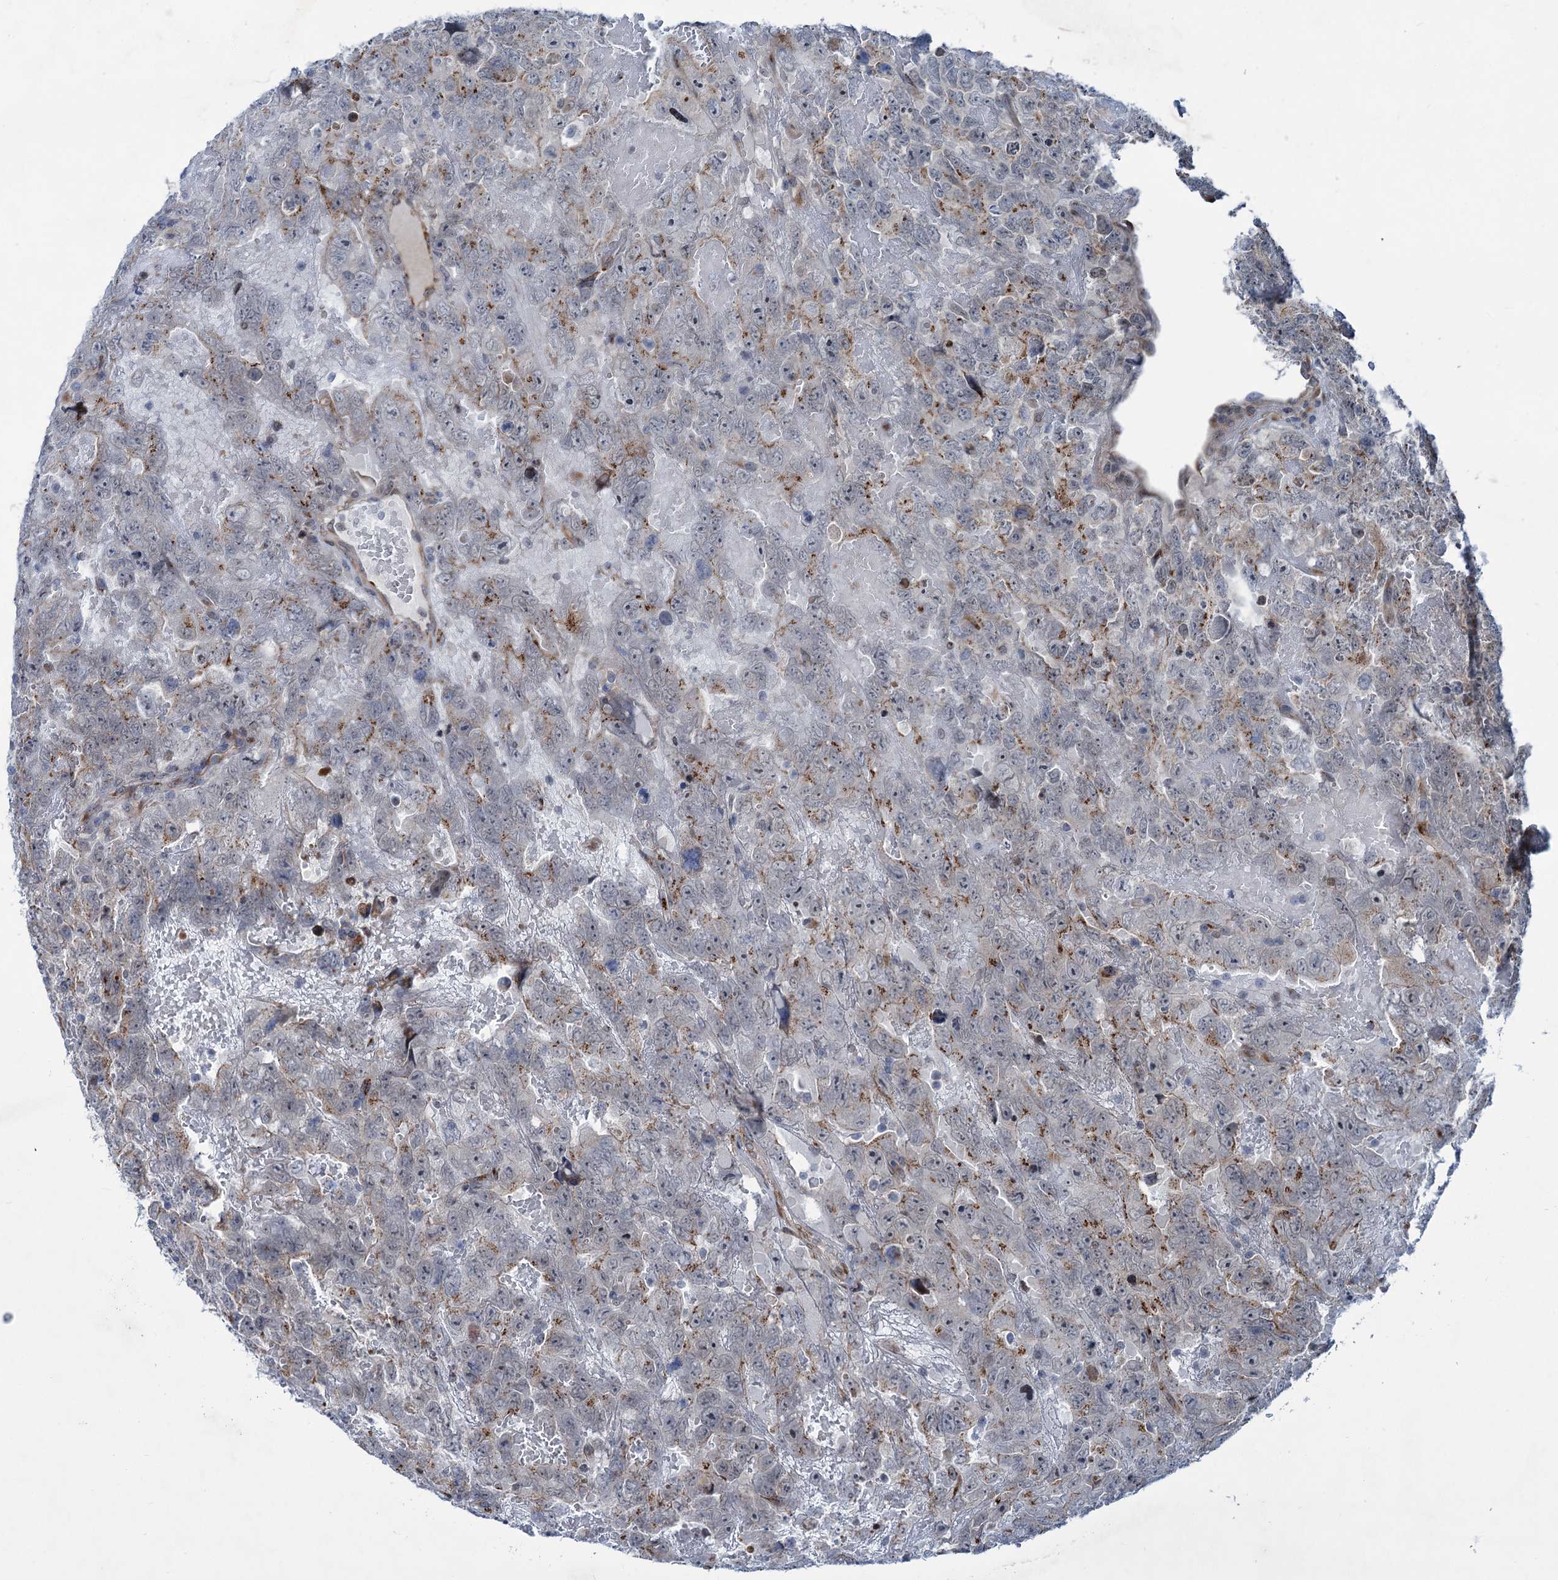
{"staining": {"intensity": "moderate", "quantity": "25%-75%", "location": "cytoplasmic/membranous"}, "tissue": "testis cancer", "cell_type": "Tumor cells", "image_type": "cancer", "snomed": [{"axis": "morphology", "description": "Carcinoma, Embryonal, NOS"}, {"axis": "topography", "description": "Testis"}], "caption": "IHC of human testis cancer shows medium levels of moderate cytoplasmic/membranous staining in about 25%-75% of tumor cells. Using DAB (brown) and hematoxylin (blue) stains, captured at high magnification using brightfield microscopy.", "gene": "ELP4", "patient": {"sex": "male", "age": 45}}